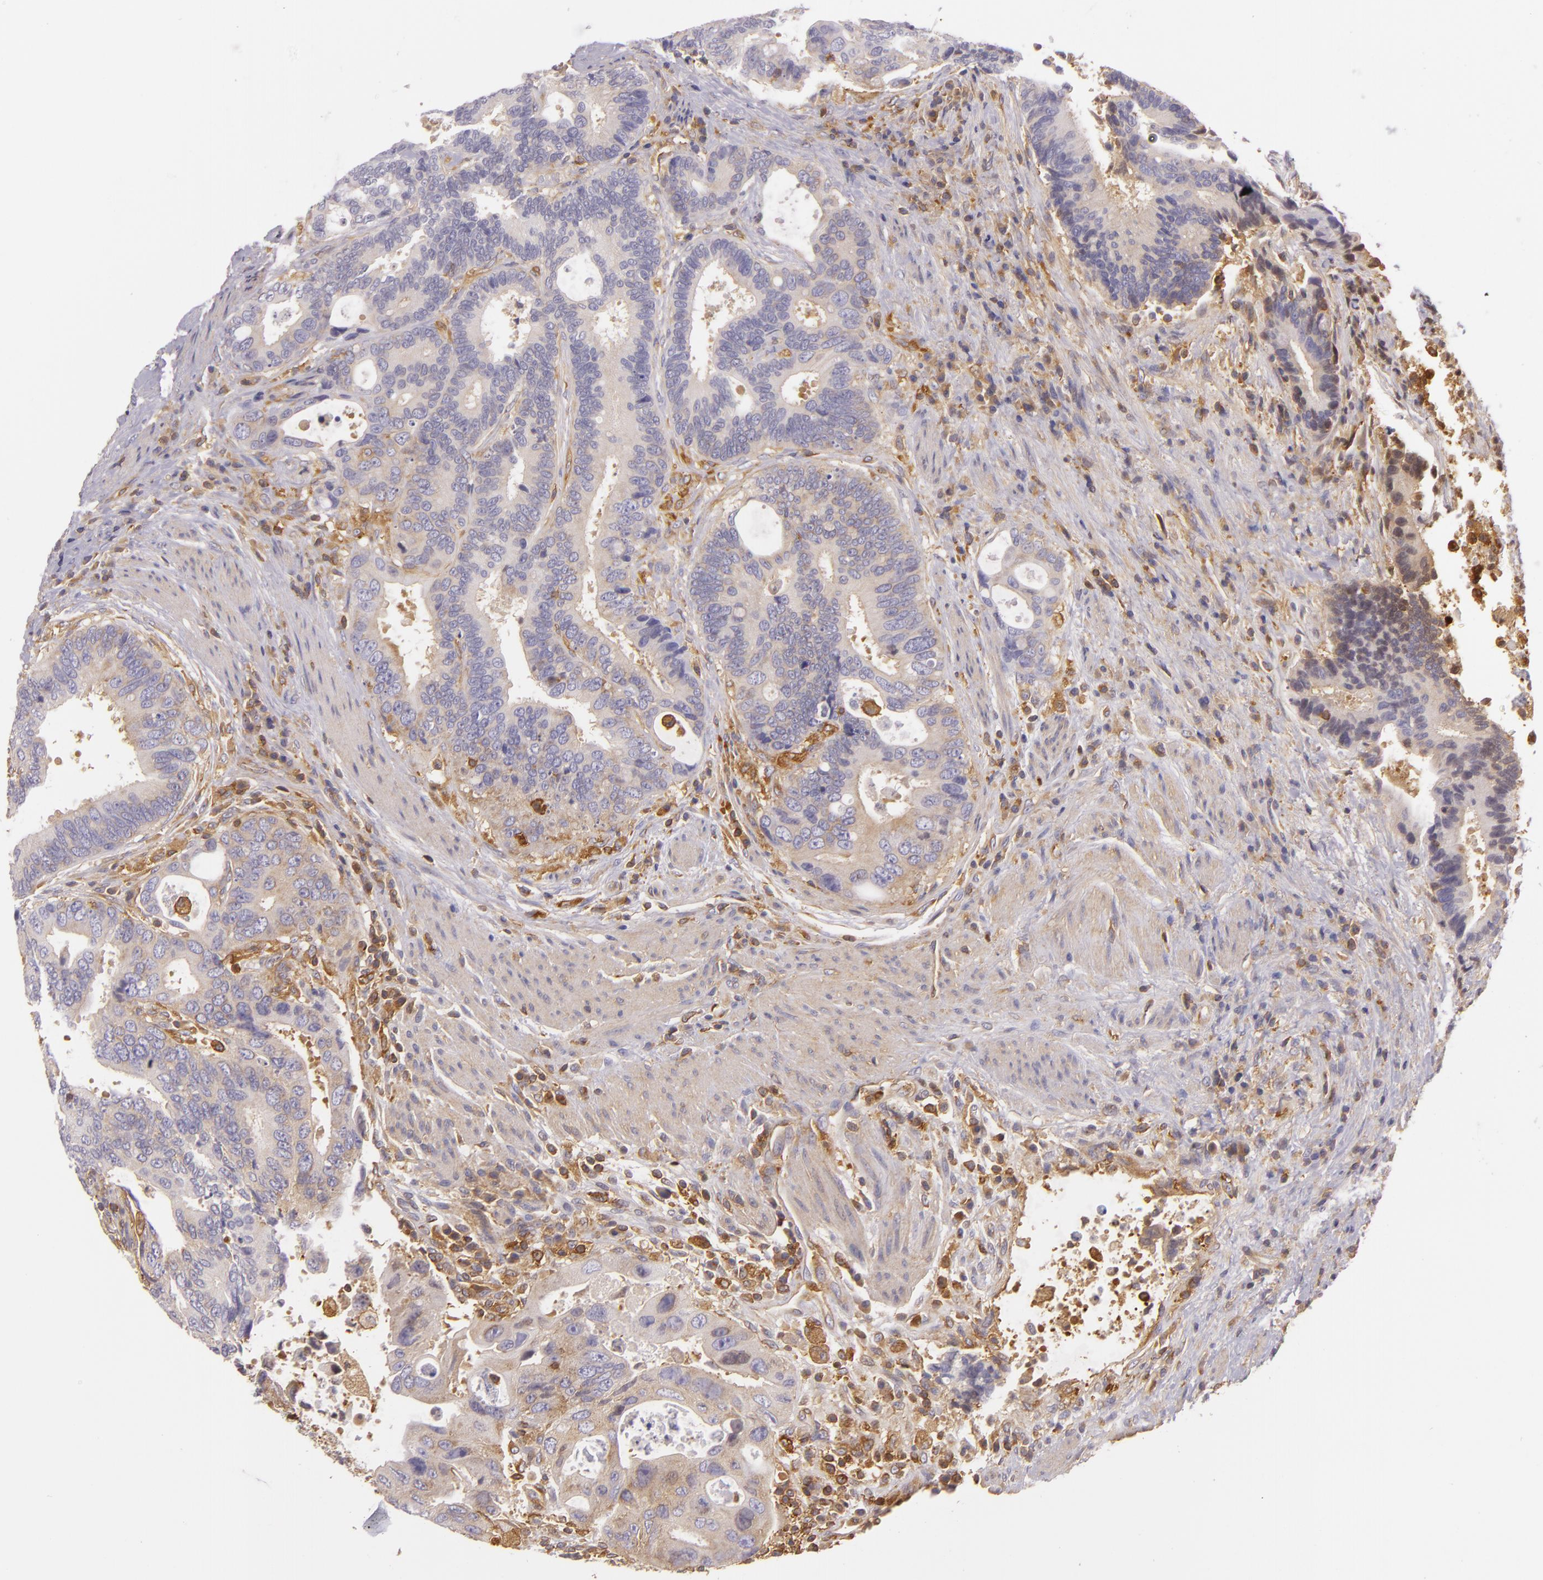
{"staining": {"intensity": "negative", "quantity": "none", "location": "none"}, "tissue": "colorectal cancer", "cell_type": "Tumor cells", "image_type": "cancer", "snomed": [{"axis": "morphology", "description": "Adenocarcinoma, NOS"}, {"axis": "topography", "description": "Rectum"}], "caption": "High power microscopy histopathology image of an IHC image of adenocarcinoma (colorectal), revealing no significant staining in tumor cells.", "gene": "TLN1", "patient": {"sex": "female", "age": 67}}